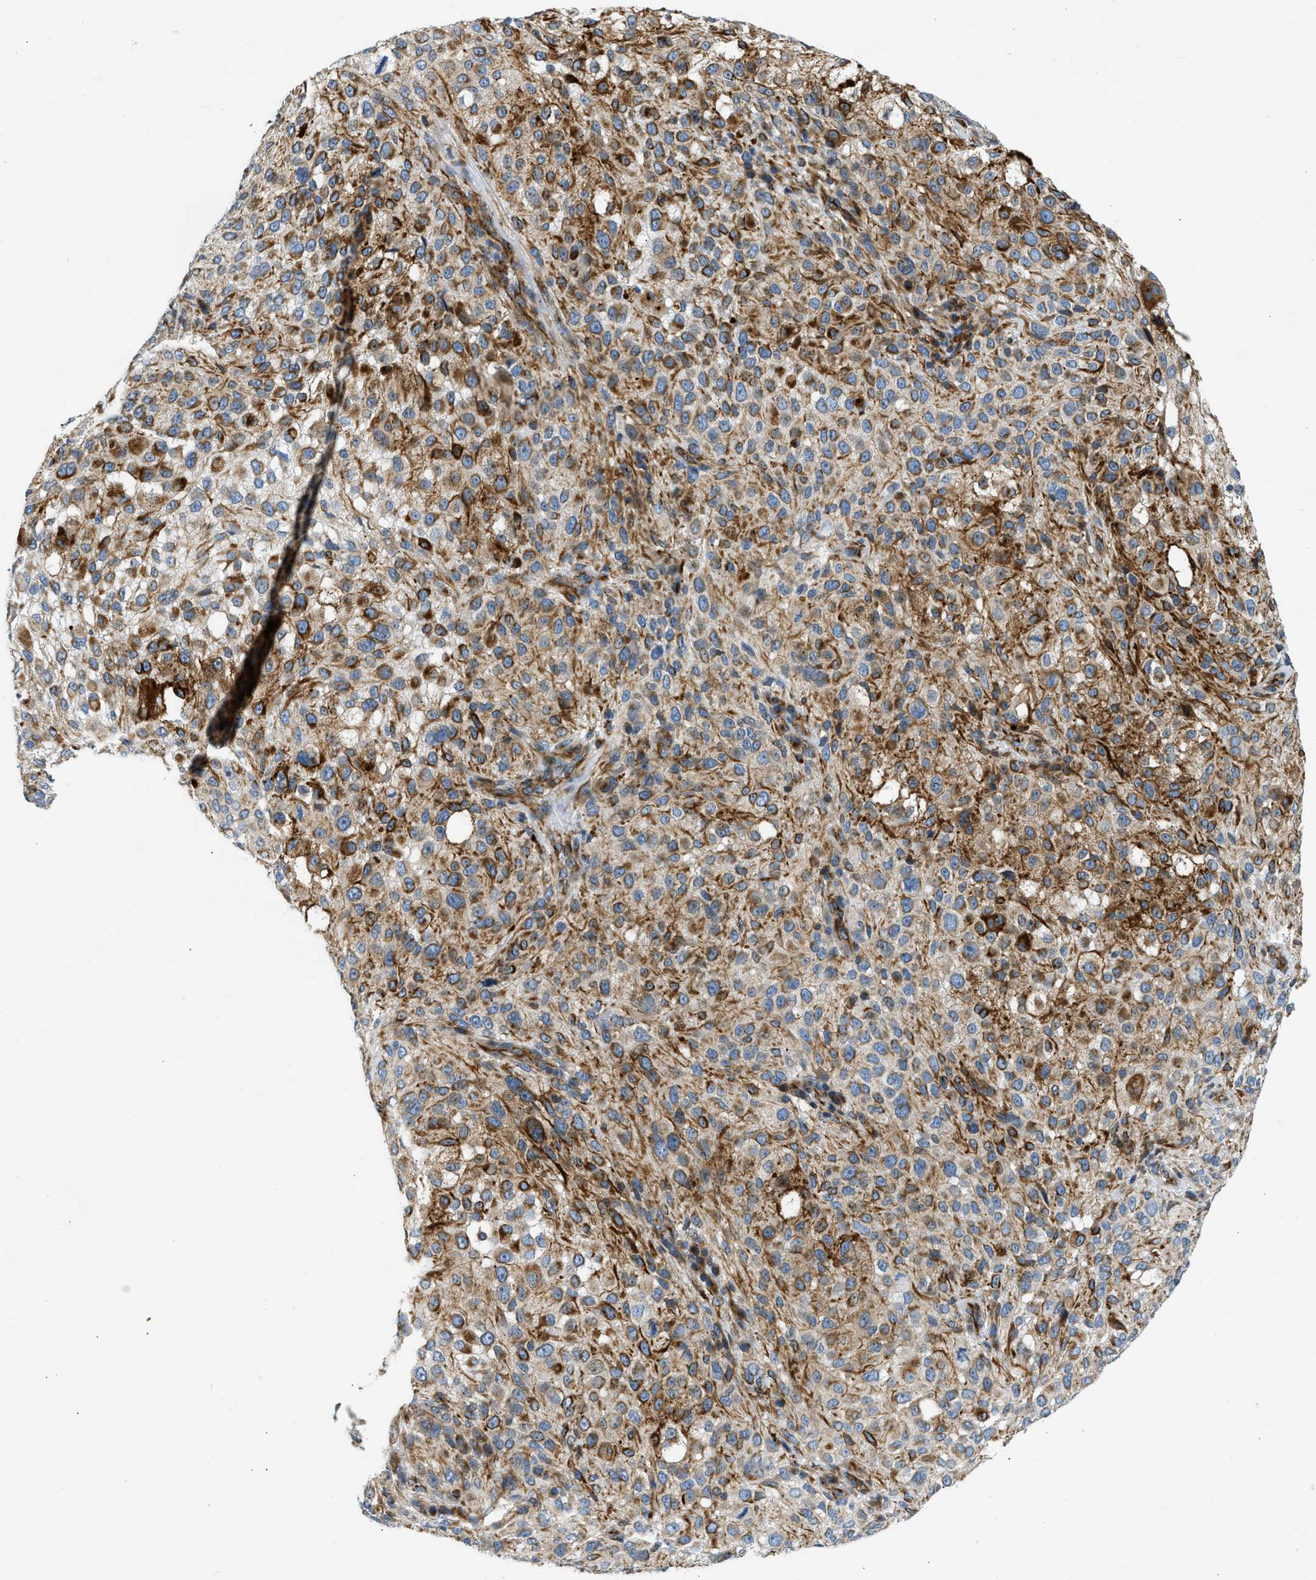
{"staining": {"intensity": "moderate", "quantity": ">75%", "location": "cytoplasmic/membranous"}, "tissue": "melanoma", "cell_type": "Tumor cells", "image_type": "cancer", "snomed": [{"axis": "morphology", "description": "Necrosis, NOS"}, {"axis": "morphology", "description": "Malignant melanoma, NOS"}, {"axis": "topography", "description": "Skin"}], "caption": "IHC histopathology image of melanoma stained for a protein (brown), which displays medium levels of moderate cytoplasmic/membranous positivity in about >75% of tumor cells.", "gene": "ULK4", "patient": {"sex": "female", "age": 87}}